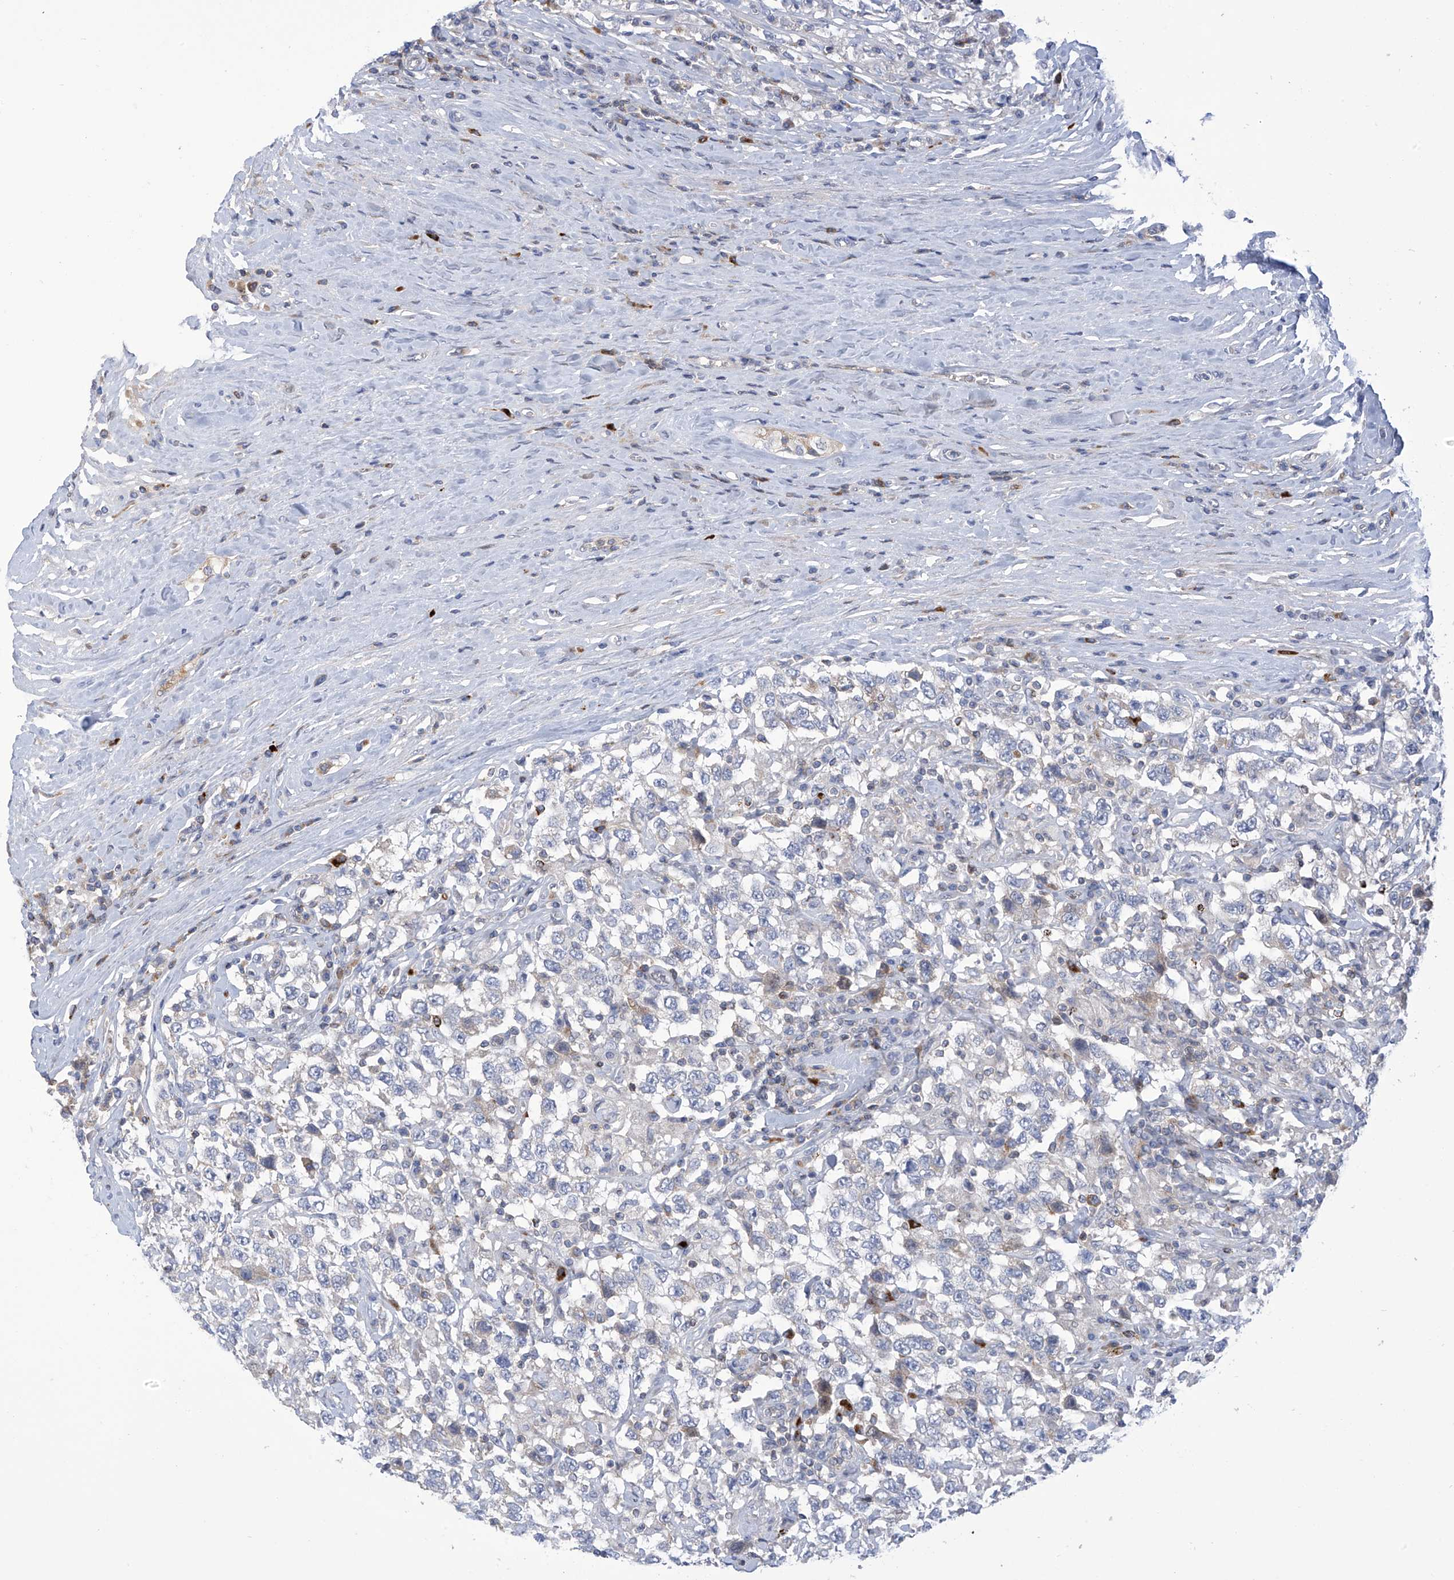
{"staining": {"intensity": "negative", "quantity": "none", "location": "none"}, "tissue": "testis cancer", "cell_type": "Tumor cells", "image_type": "cancer", "snomed": [{"axis": "morphology", "description": "Seminoma, NOS"}, {"axis": "topography", "description": "Testis"}], "caption": "High magnification brightfield microscopy of testis cancer stained with DAB (3,3'-diaminobenzidine) (brown) and counterstained with hematoxylin (blue): tumor cells show no significant staining.", "gene": "IBA57", "patient": {"sex": "male", "age": 41}}